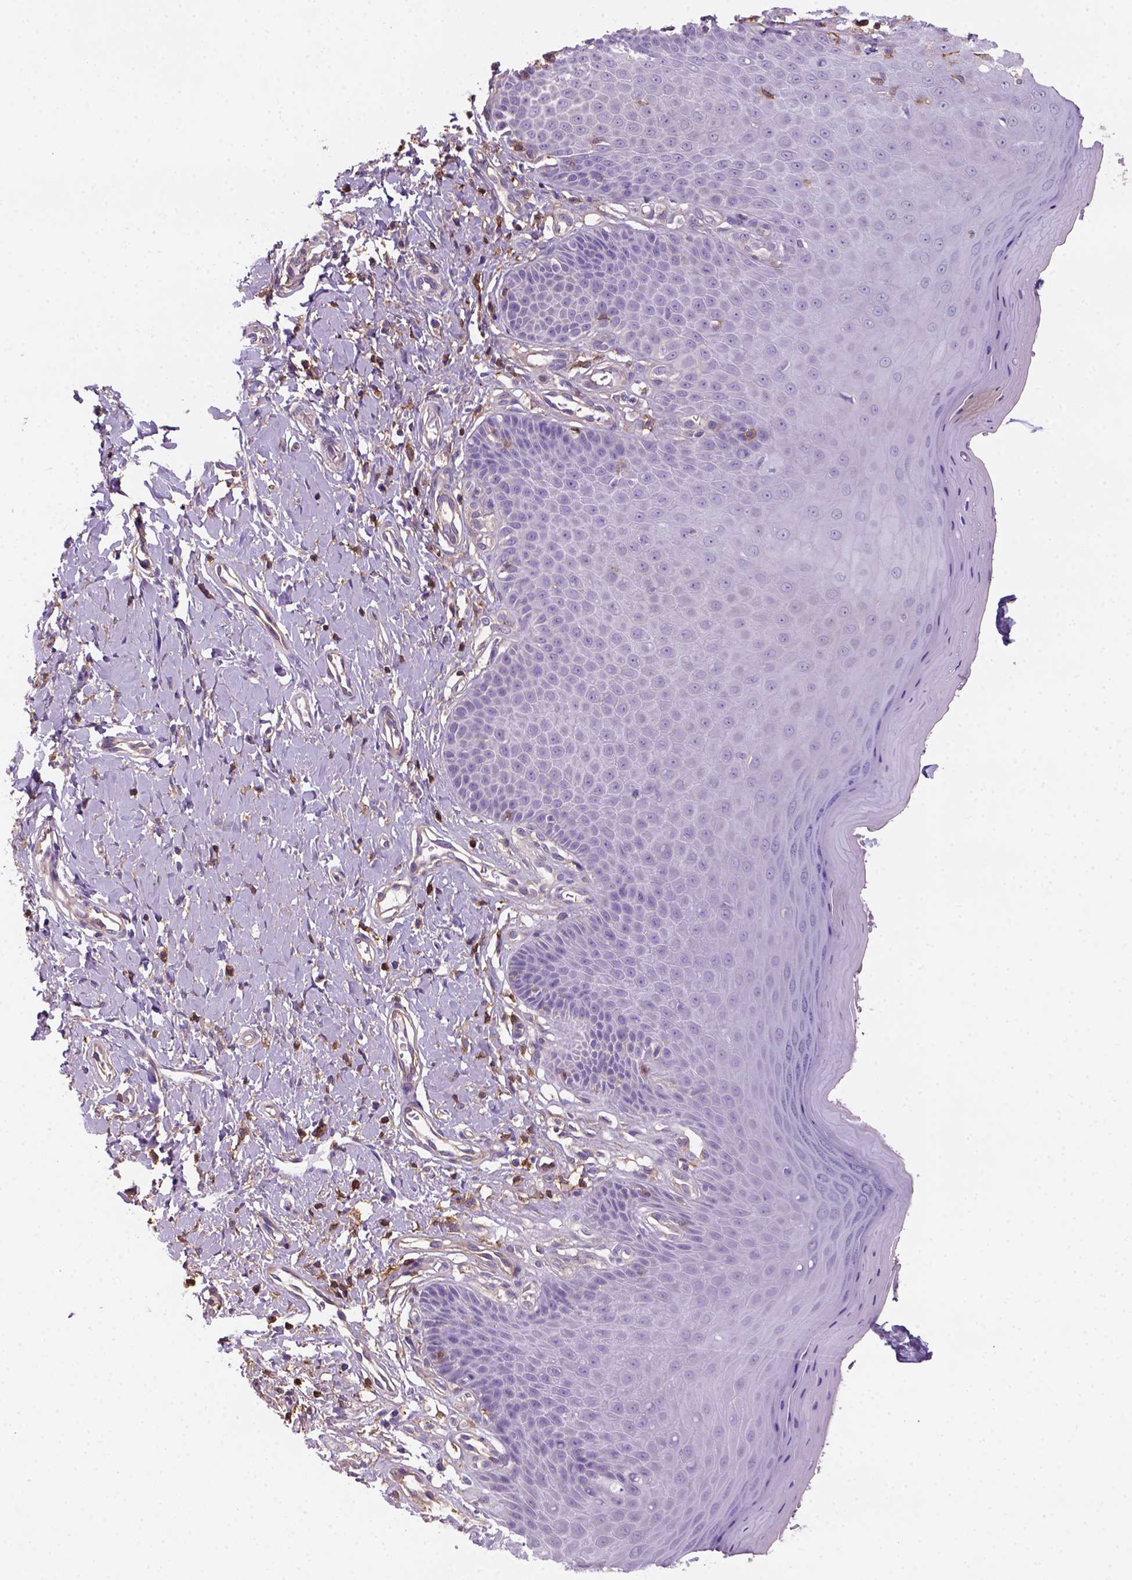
{"staining": {"intensity": "negative", "quantity": "none", "location": "none"}, "tissue": "vagina", "cell_type": "Squamous epithelial cells", "image_type": "normal", "snomed": [{"axis": "morphology", "description": "Normal tissue, NOS"}, {"axis": "topography", "description": "Vagina"}], "caption": "DAB immunohistochemical staining of benign vagina shows no significant positivity in squamous epithelial cells.", "gene": "GPRC5D", "patient": {"sex": "female", "age": 83}}